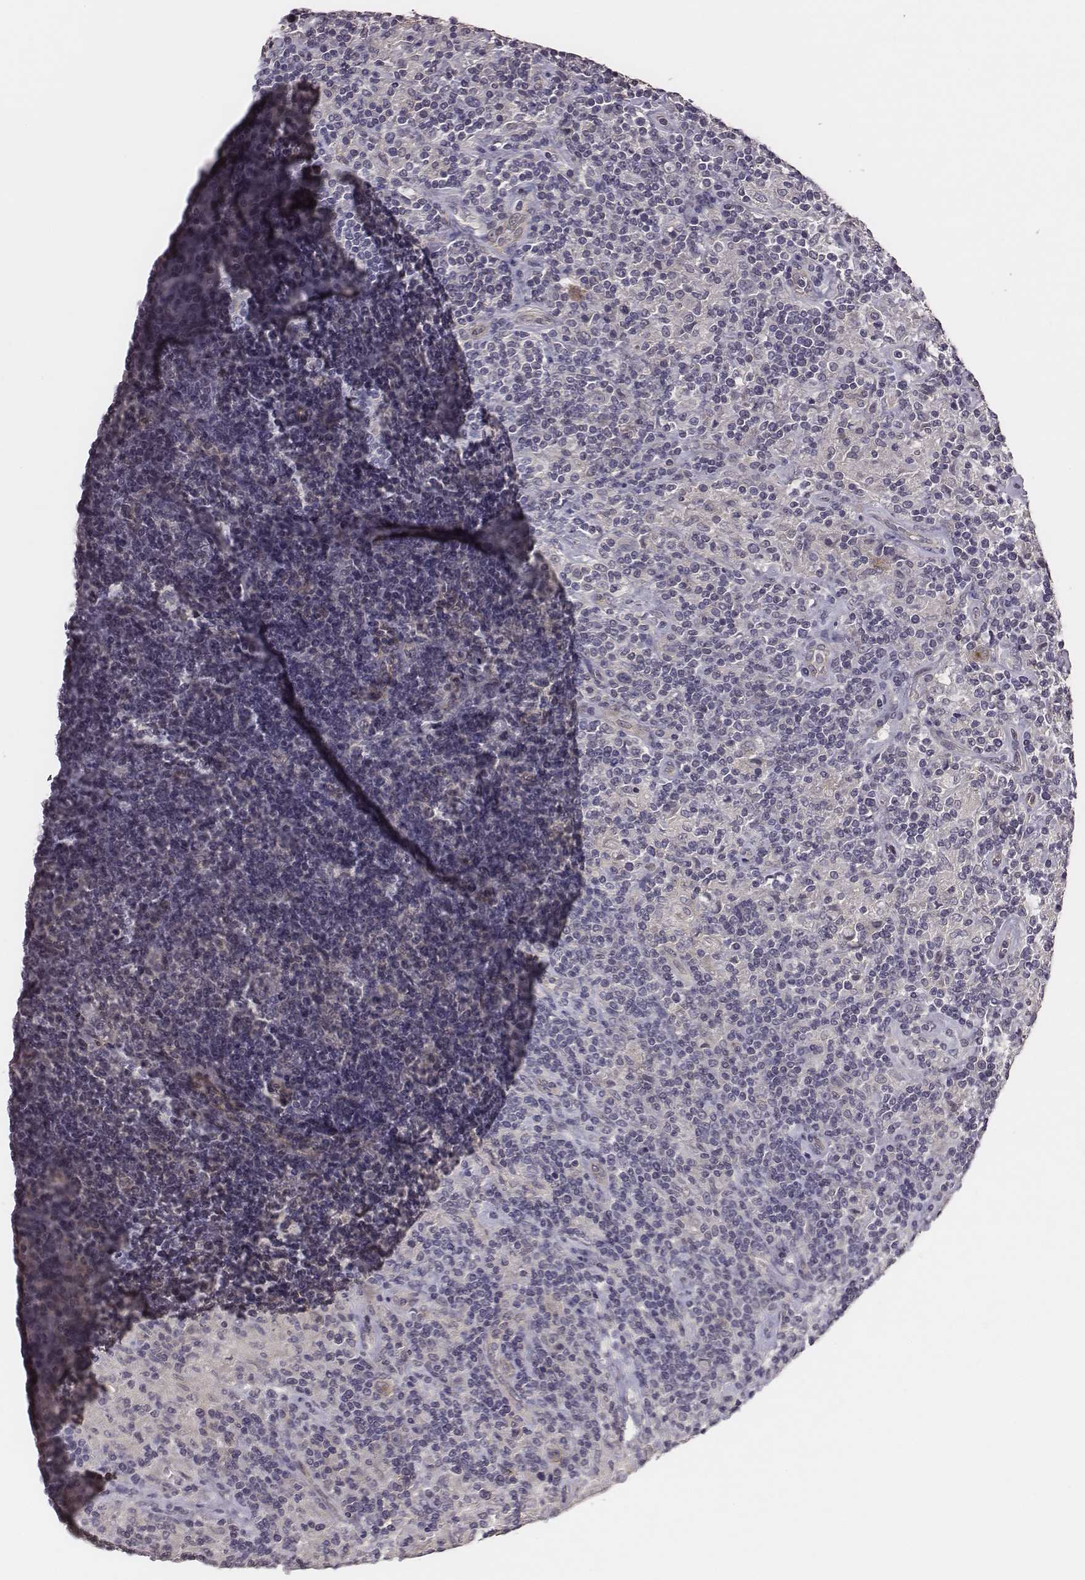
{"staining": {"intensity": "negative", "quantity": "none", "location": "none"}, "tissue": "lymphoma", "cell_type": "Tumor cells", "image_type": "cancer", "snomed": [{"axis": "morphology", "description": "Hodgkin's disease, NOS"}, {"axis": "topography", "description": "Lymph node"}], "caption": "Immunohistochemistry (IHC) image of lymphoma stained for a protein (brown), which exhibits no expression in tumor cells. Brightfield microscopy of immunohistochemistry (IHC) stained with DAB (brown) and hematoxylin (blue), captured at high magnification.", "gene": "SCARF1", "patient": {"sex": "male", "age": 70}}